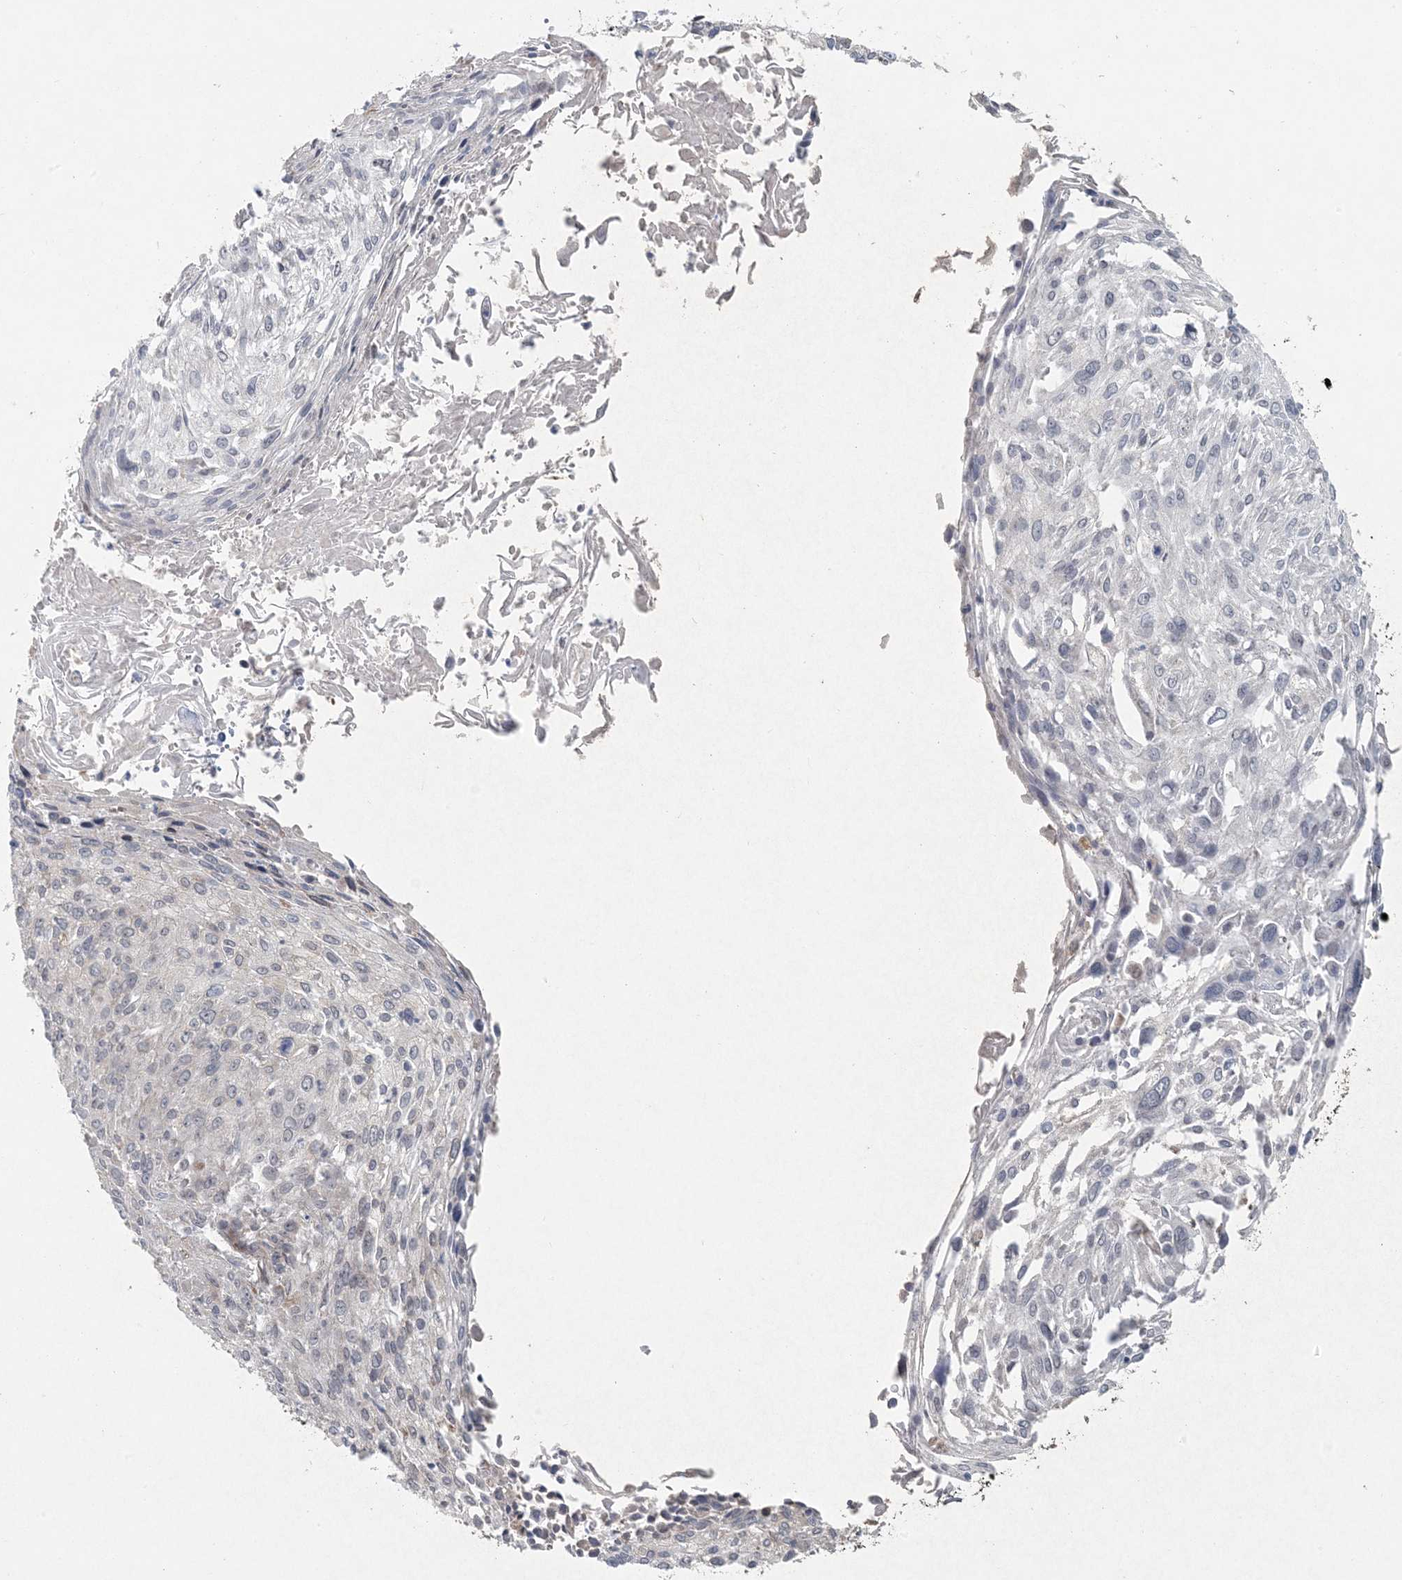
{"staining": {"intensity": "negative", "quantity": "none", "location": "none"}, "tissue": "cervical cancer", "cell_type": "Tumor cells", "image_type": "cancer", "snomed": [{"axis": "morphology", "description": "Squamous cell carcinoma, NOS"}, {"axis": "topography", "description": "Cervix"}], "caption": "There is no significant positivity in tumor cells of cervical cancer.", "gene": "HACL1", "patient": {"sex": "female", "age": 51}}